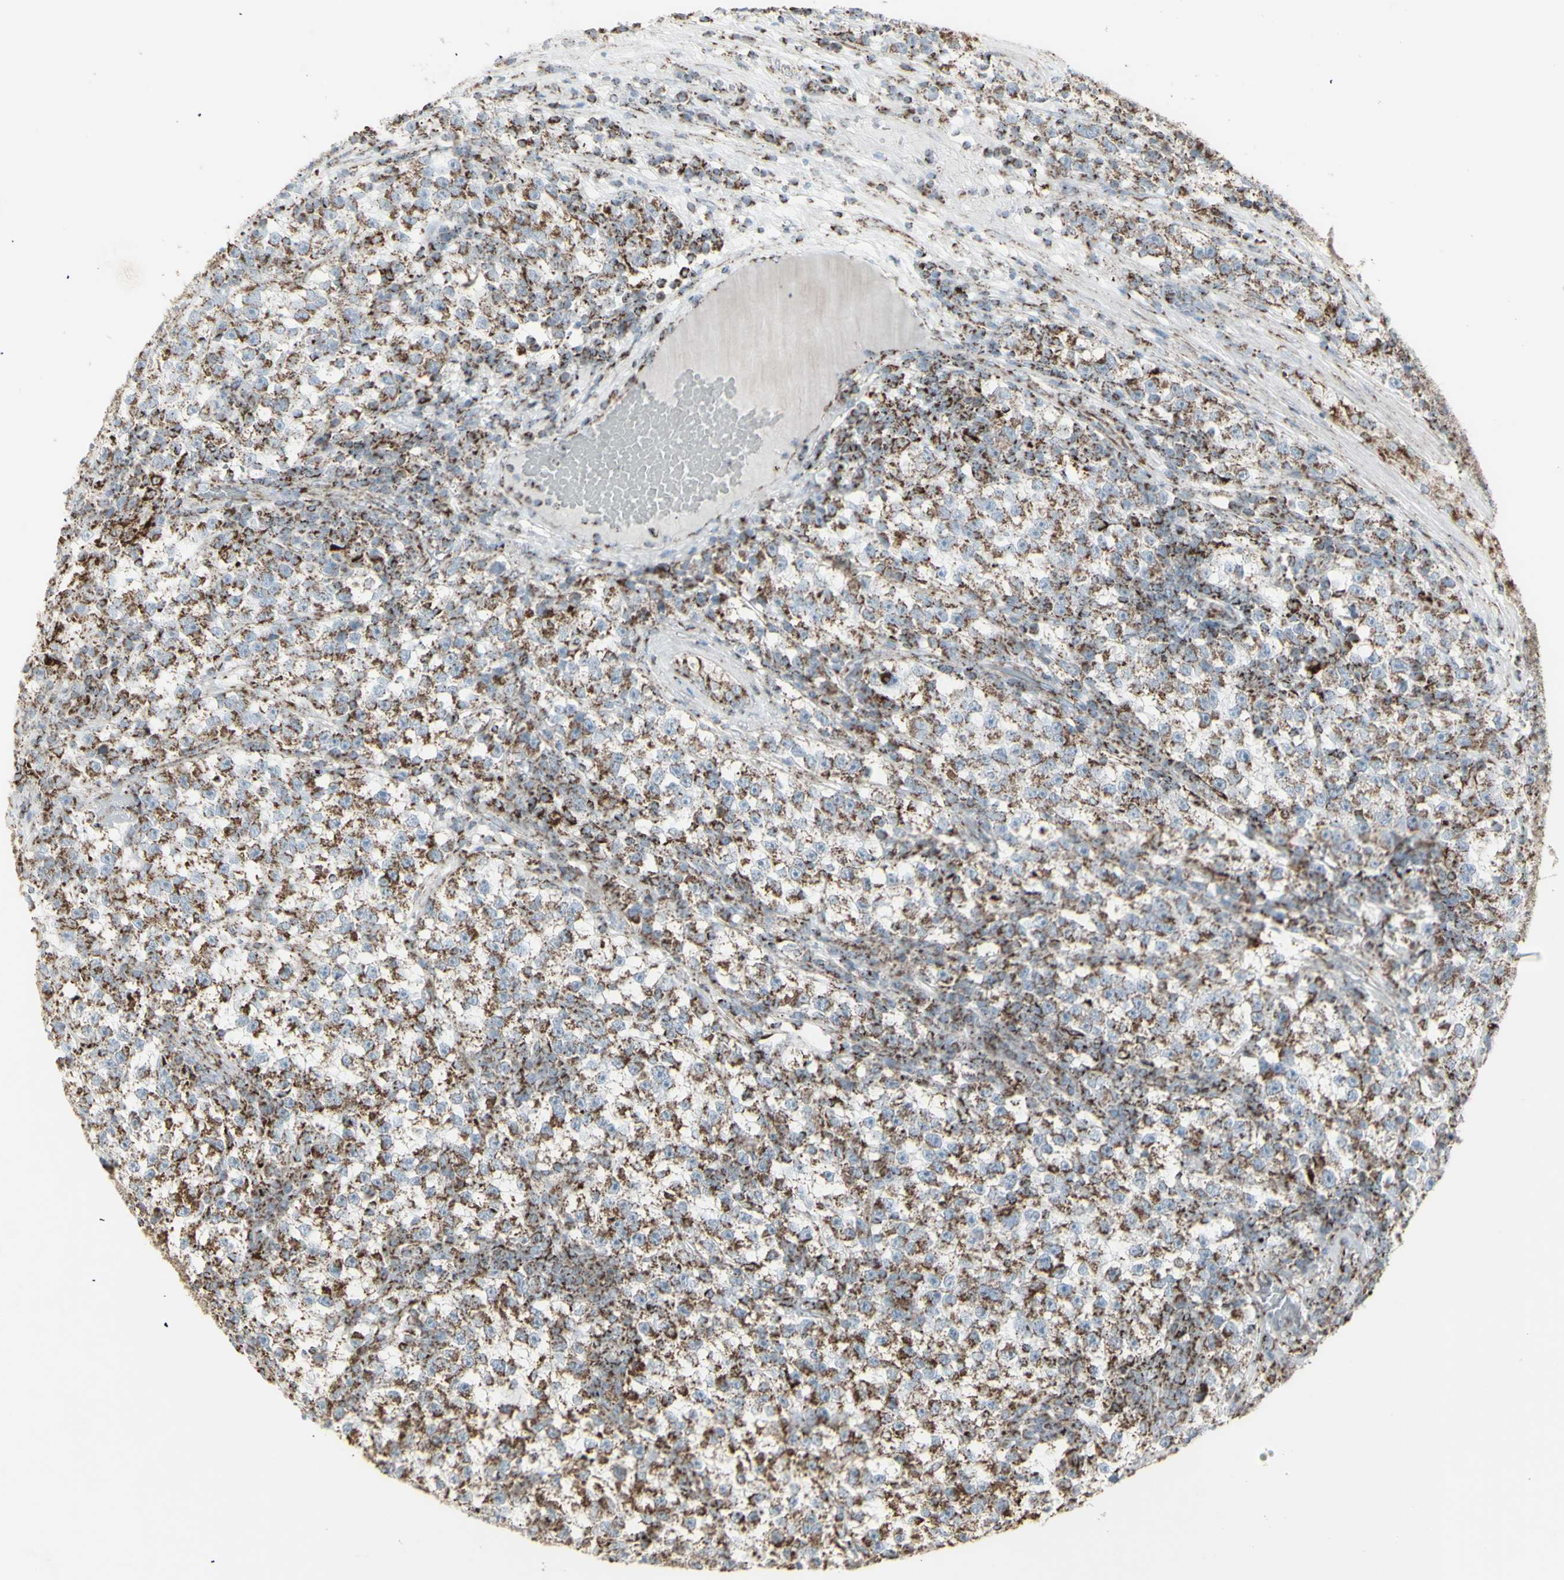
{"staining": {"intensity": "strong", "quantity": ">75%", "location": "cytoplasmic/membranous"}, "tissue": "testis cancer", "cell_type": "Tumor cells", "image_type": "cancer", "snomed": [{"axis": "morphology", "description": "Seminoma, NOS"}, {"axis": "topography", "description": "Testis"}], "caption": "Immunohistochemistry (IHC) (DAB) staining of human seminoma (testis) shows strong cytoplasmic/membranous protein expression in about >75% of tumor cells.", "gene": "PLGRKT", "patient": {"sex": "male", "age": 22}}